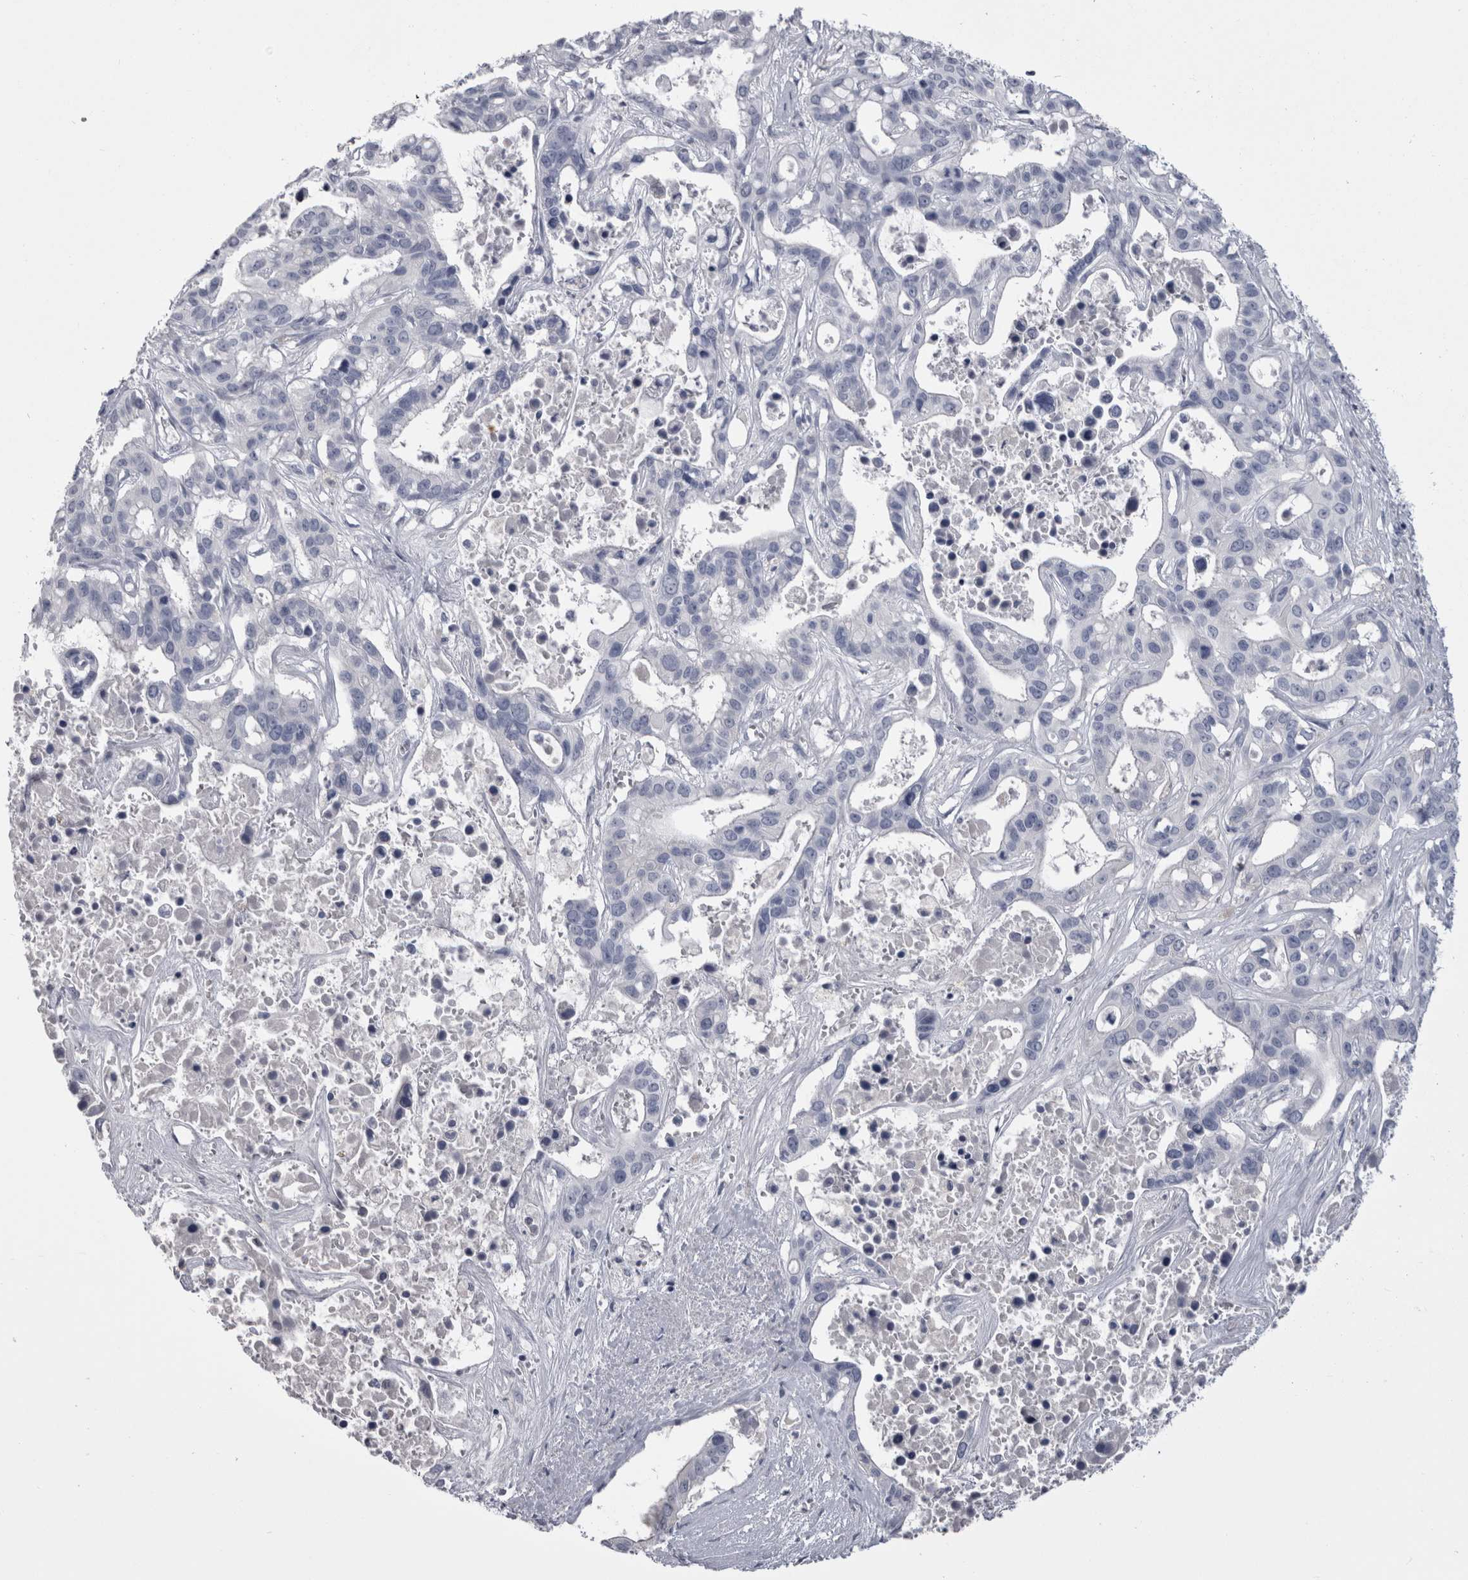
{"staining": {"intensity": "negative", "quantity": "none", "location": "none"}, "tissue": "liver cancer", "cell_type": "Tumor cells", "image_type": "cancer", "snomed": [{"axis": "morphology", "description": "Cholangiocarcinoma"}, {"axis": "topography", "description": "Liver"}], "caption": "Tumor cells are negative for brown protein staining in liver cancer. (Brightfield microscopy of DAB (3,3'-diaminobenzidine) immunohistochemistry at high magnification).", "gene": "PAX5", "patient": {"sex": "female", "age": 65}}